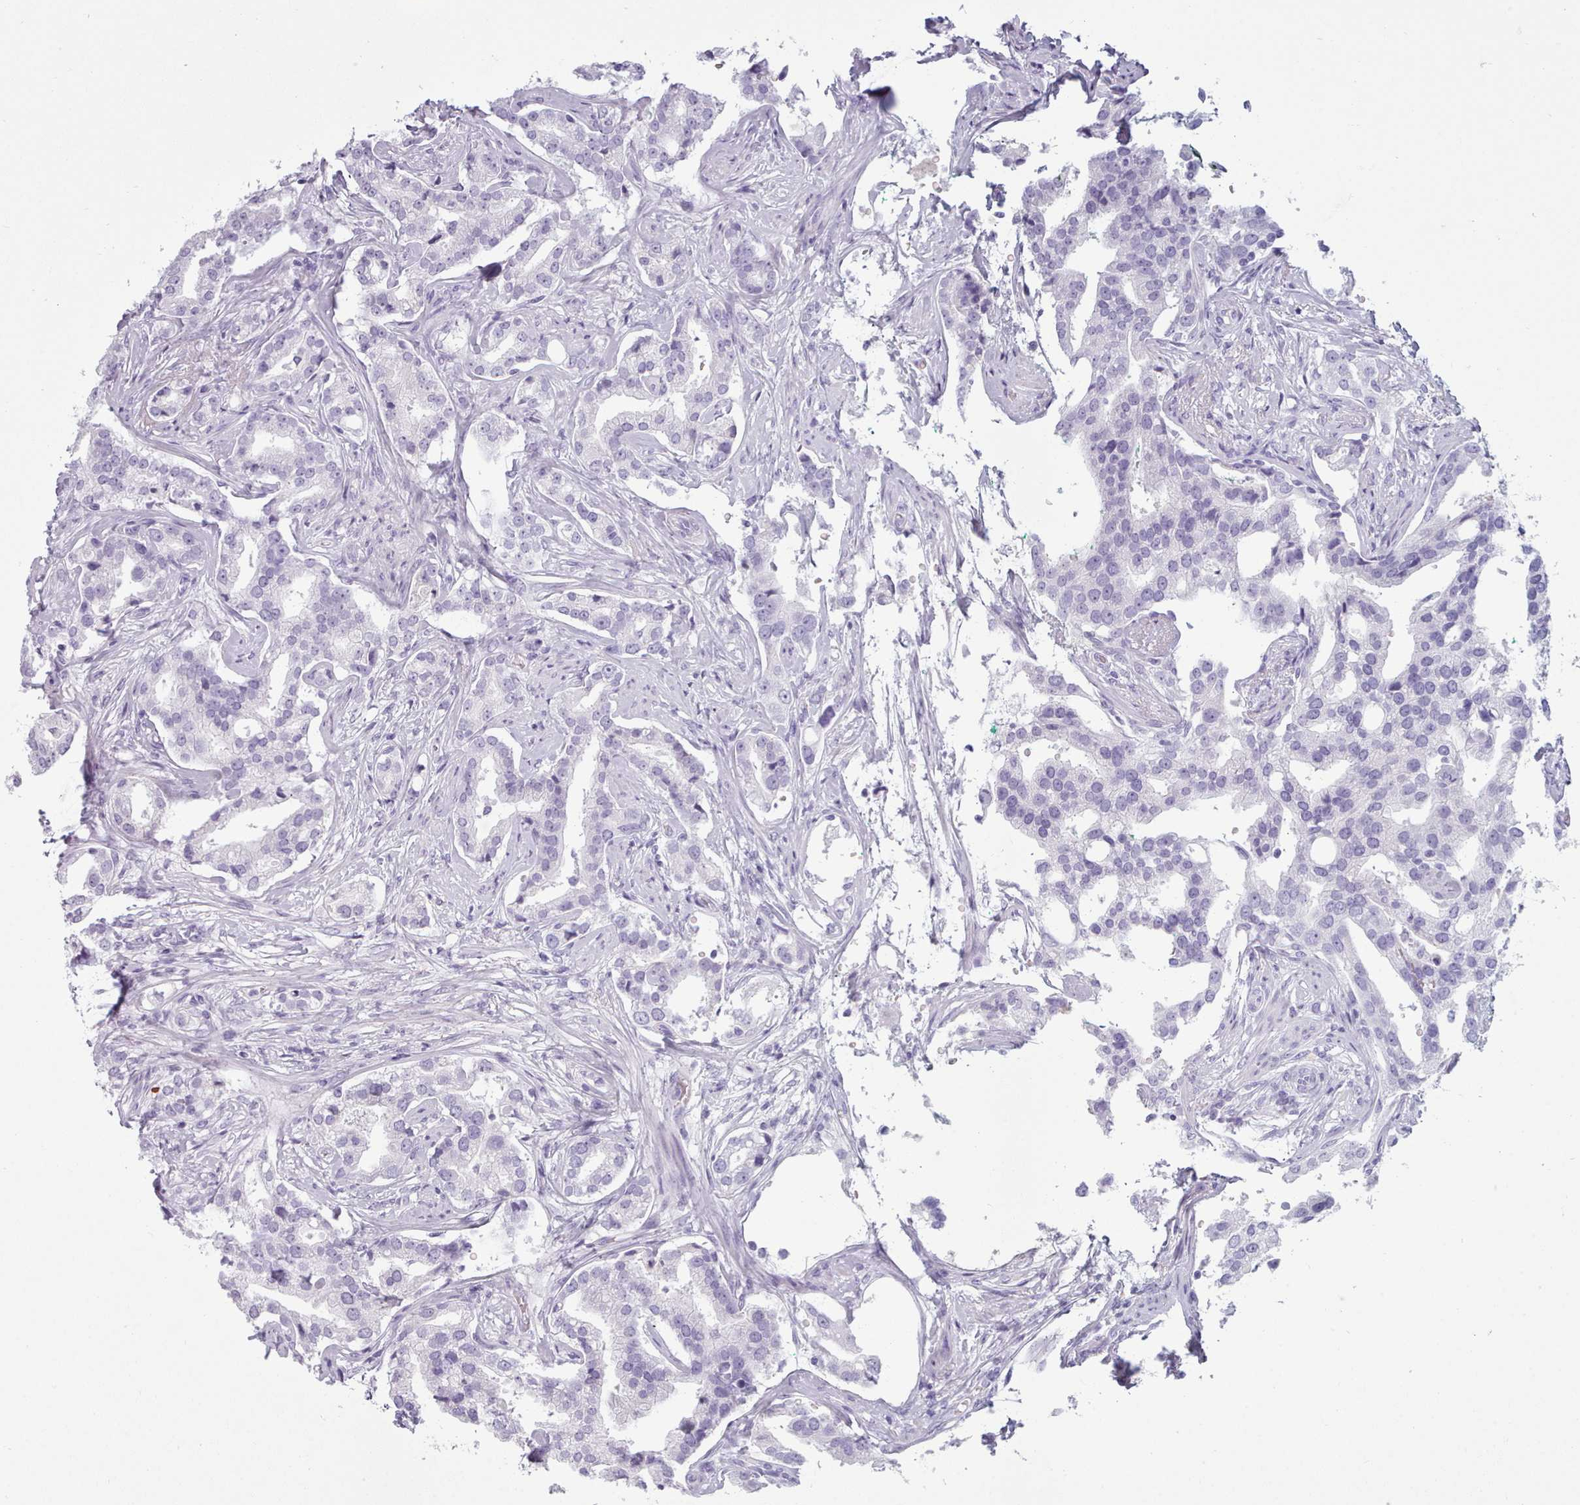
{"staining": {"intensity": "negative", "quantity": "none", "location": "none"}, "tissue": "prostate cancer", "cell_type": "Tumor cells", "image_type": "cancer", "snomed": [{"axis": "morphology", "description": "Adenocarcinoma, High grade"}, {"axis": "topography", "description": "Prostate"}], "caption": "An IHC micrograph of prostate adenocarcinoma (high-grade) is shown. There is no staining in tumor cells of prostate adenocarcinoma (high-grade). The staining is performed using DAB (3,3'-diaminobenzidine) brown chromogen with nuclei counter-stained in using hematoxylin.", "gene": "ZNF43", "patient": {"sex": "male", "age": 67}}